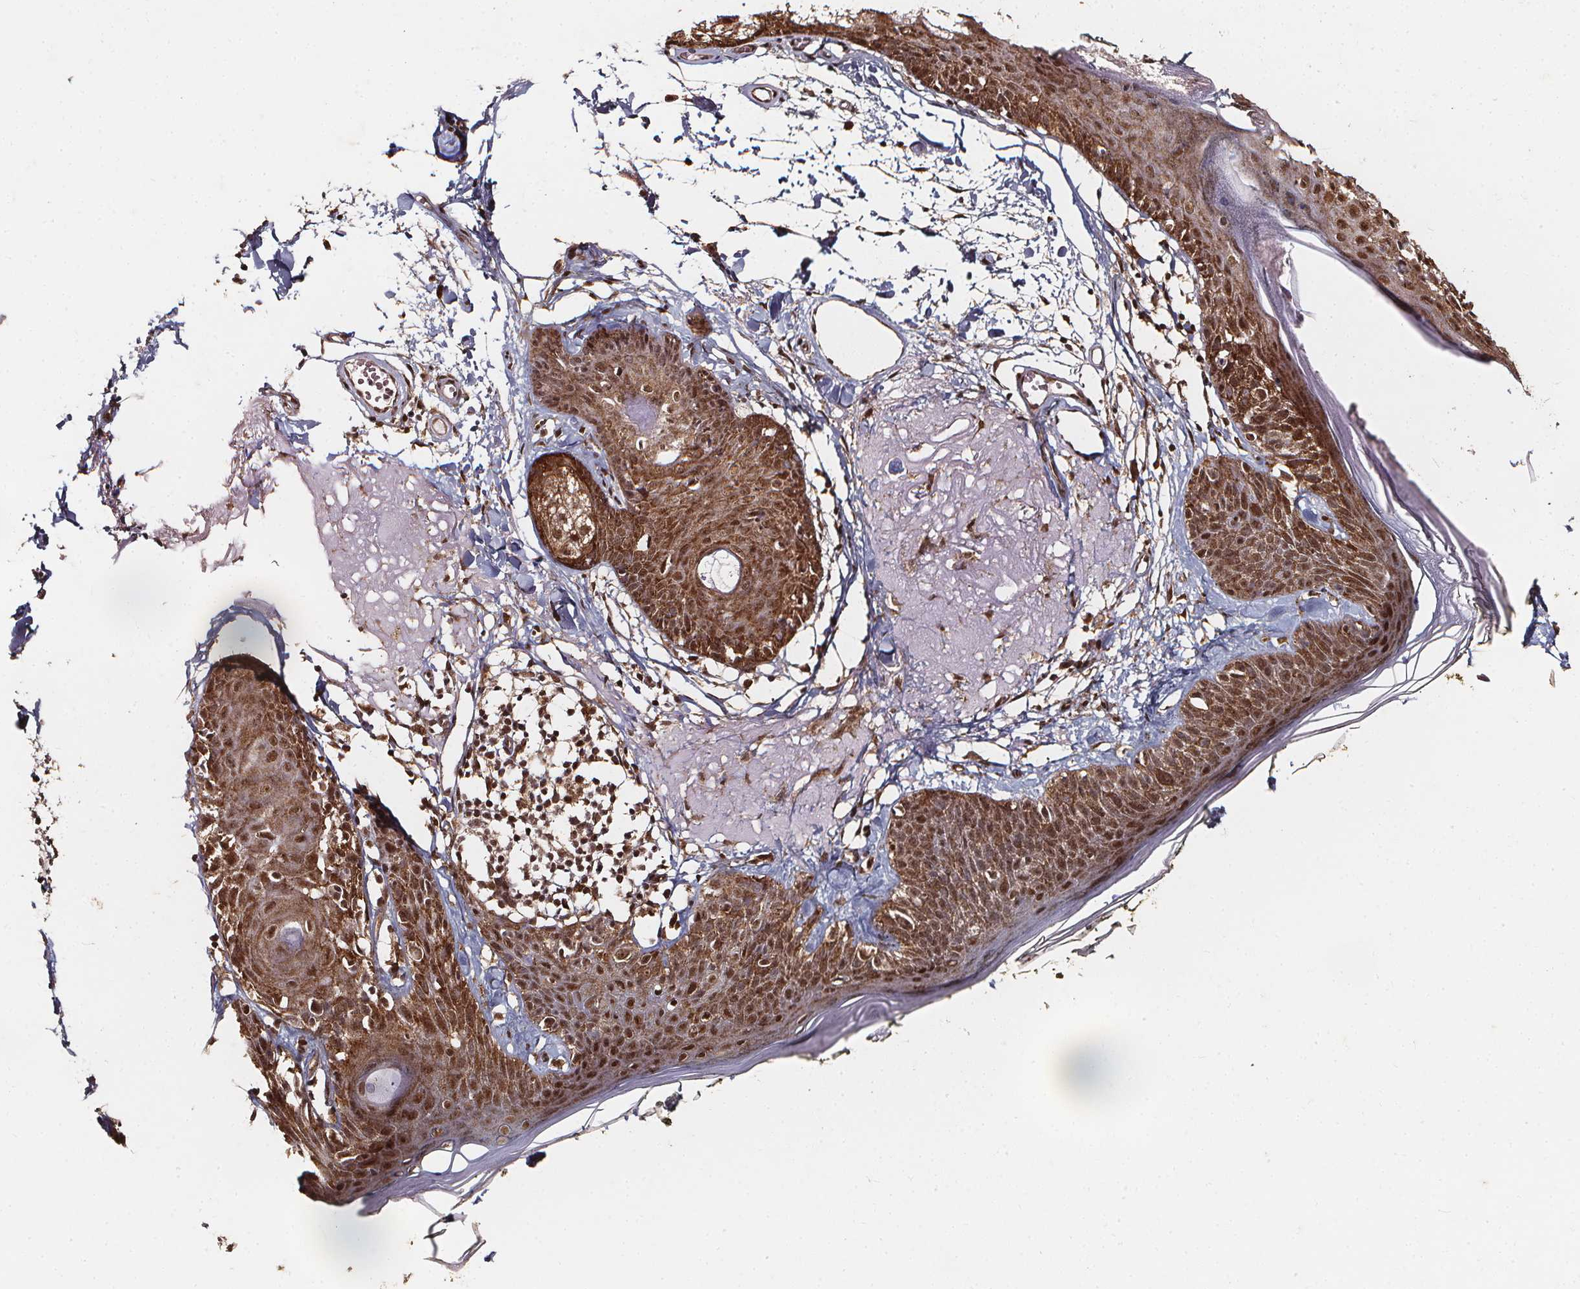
{"staining": {"intensity": "moderate", "quantity": ">75%", "location": "nuclear"}, "tissue": "skin", "cell_type": "Fibroblasts", "image_type": "normal", "snomed": [{"axis": "morphology", "description": "Normal tissue, NOS"}, {"axis": "topography", "description": "Skin"}], "caption": "This is a photomicrograph of IHC staining of benign skin, which shows moderate staining in the nuclear of fibroblasts.", "gene": "SMN1", "patient": {"sex": "male", "age": 76}}